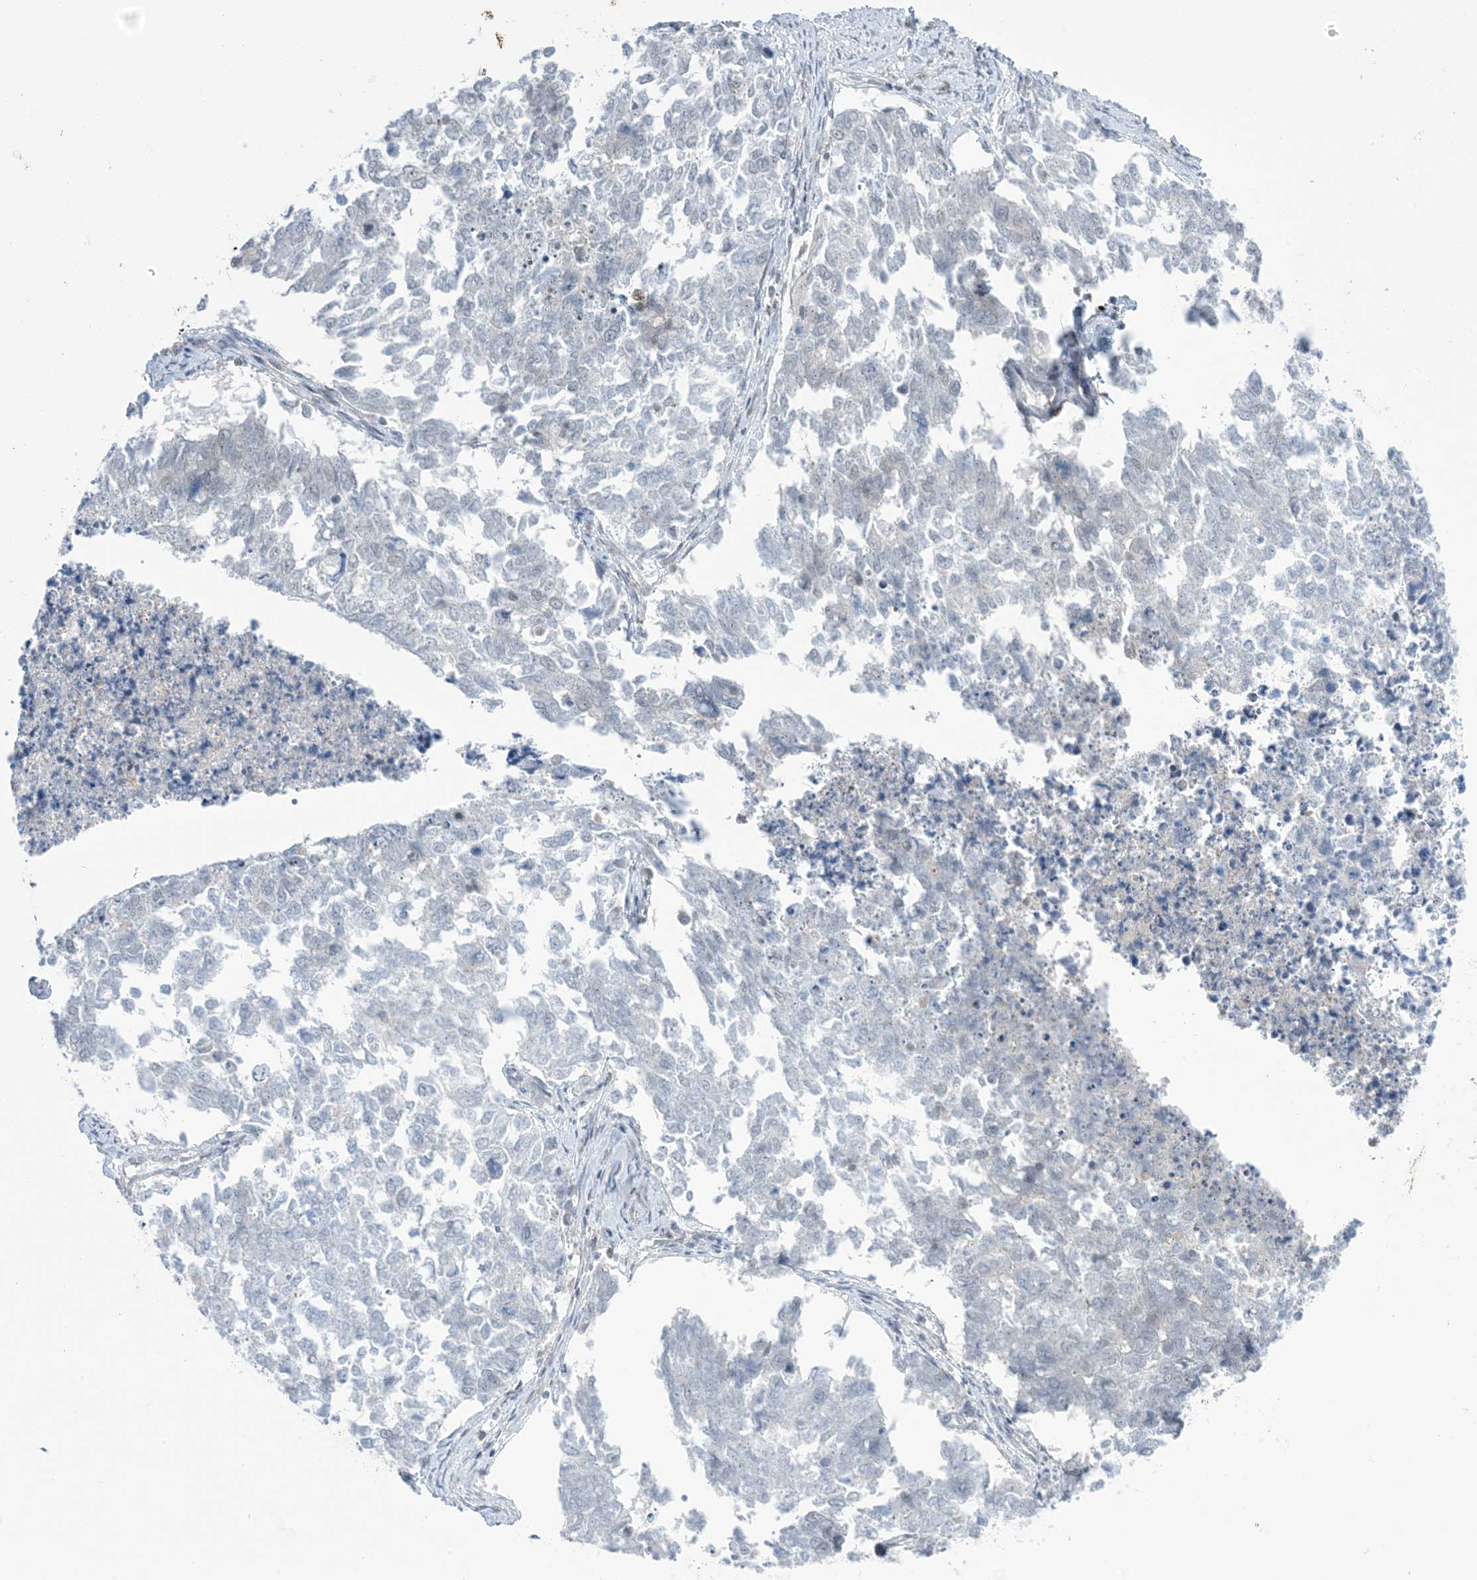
{"staining": {"intensity": "negative", "quantity": "none", "location": "none"}, "tissue": "cervical cancer", "cell_type": "Tumor cells", "image_type": "cancer", "snomed": [{"axis": "morphology", "description": "Squamous cell carcinoma, NOS"}, {"axis": "topography", "description": "Cervix"}], "caption": "Cervical squamous cell carcinoma was stained to show a protein in brown. There is no significant positivity in tumor cells.", "gene": "TFPT", "patient": {"sex": "female", "age": 63}}